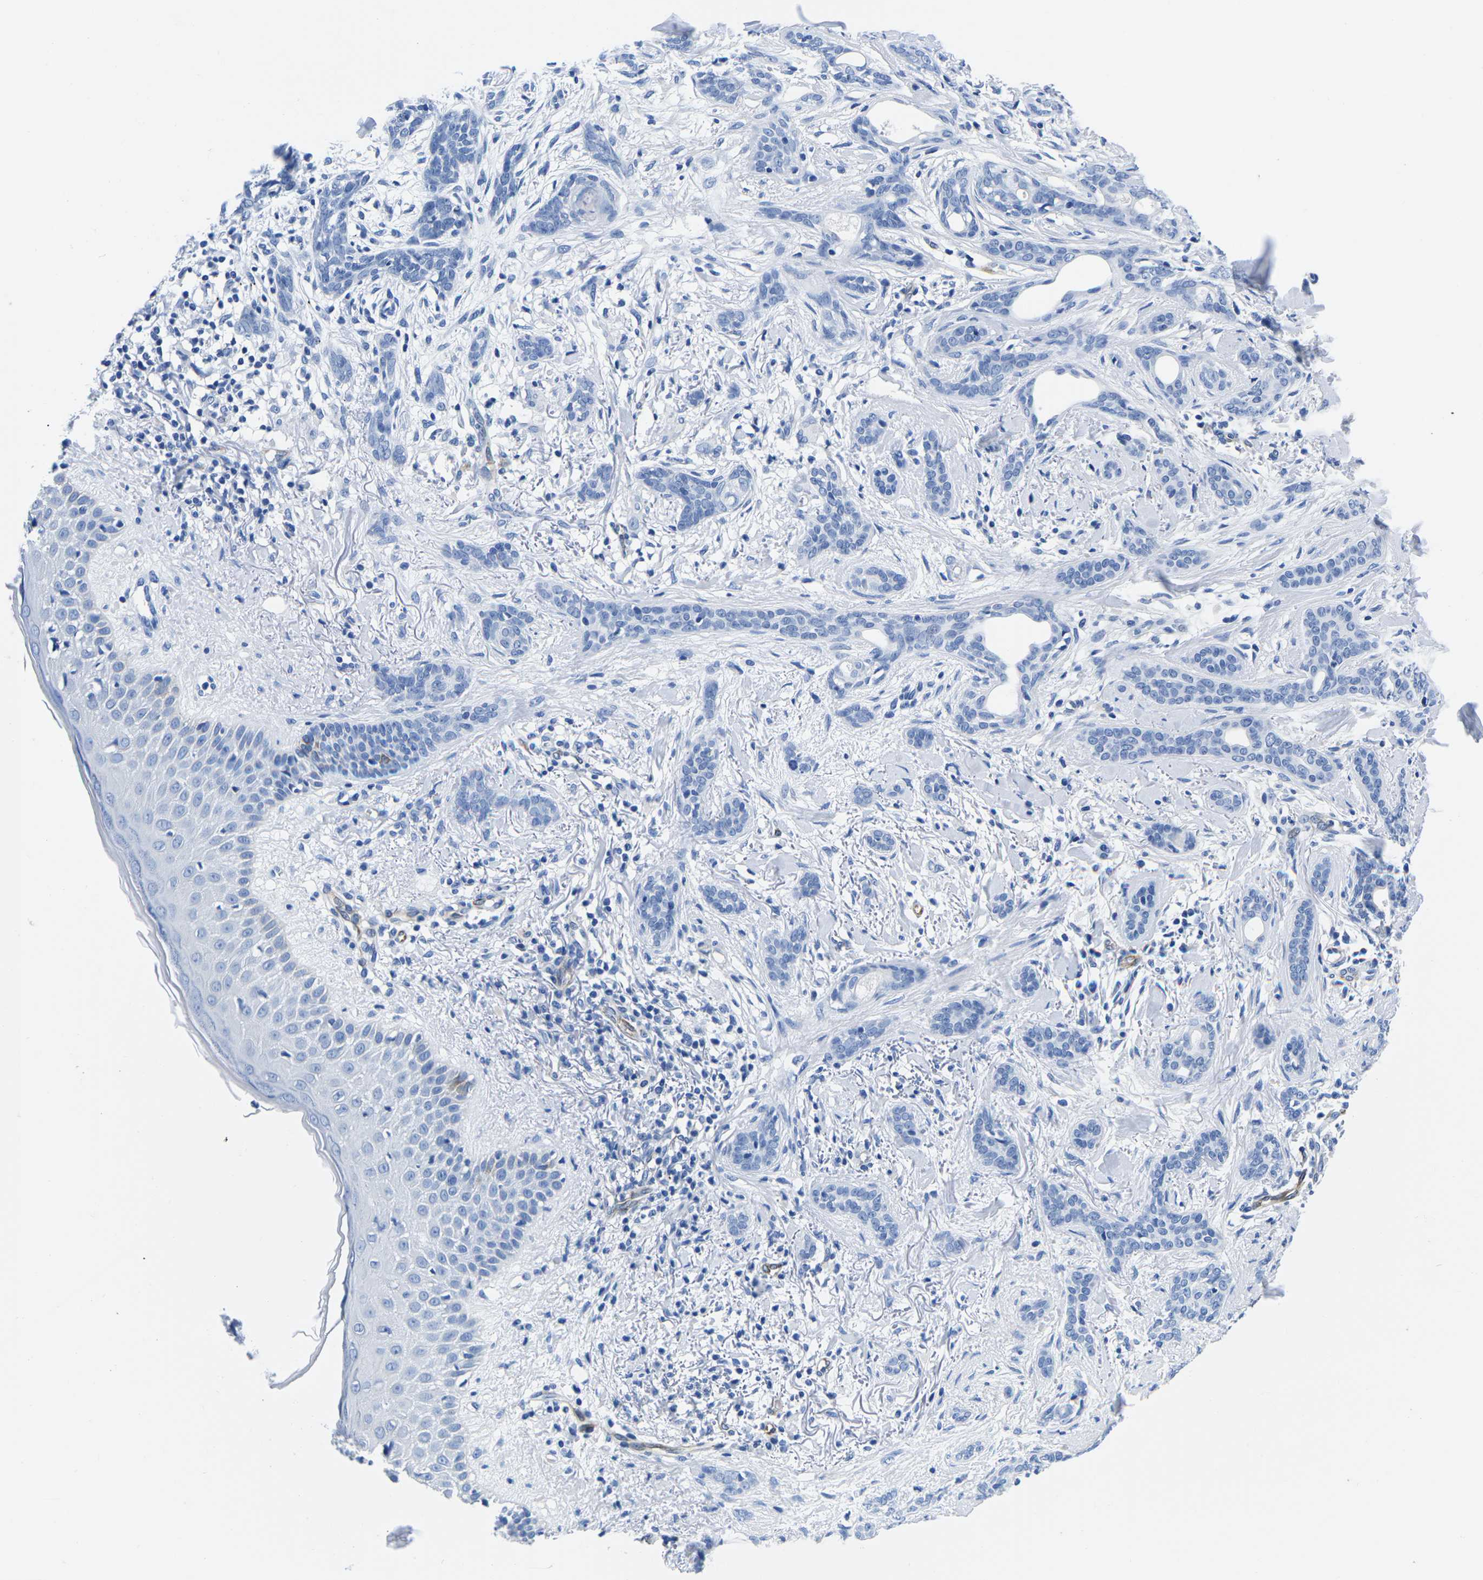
{"staining": {"intensity": "negative", "quantity": "none", "location": "none"}, "tissue": "skin cancer", "cell_type": "Tumor cells", "image_type": "cancer", "snomed": [{"axis": "morphology", "description": "Basal cell carcinoma"}, {"axis": "morphology", "description": "Adnexal tumor, benign"}, {"axis": "topography", "description": "Skin"}], "caption": "IHC photomicrograph of human basal cell carcinoma (skin) stained for a protein (brown), which shows no expression in tumor cells.", "gene": "CYP1A2", "patient": {"sex": "female", "age": 42}}